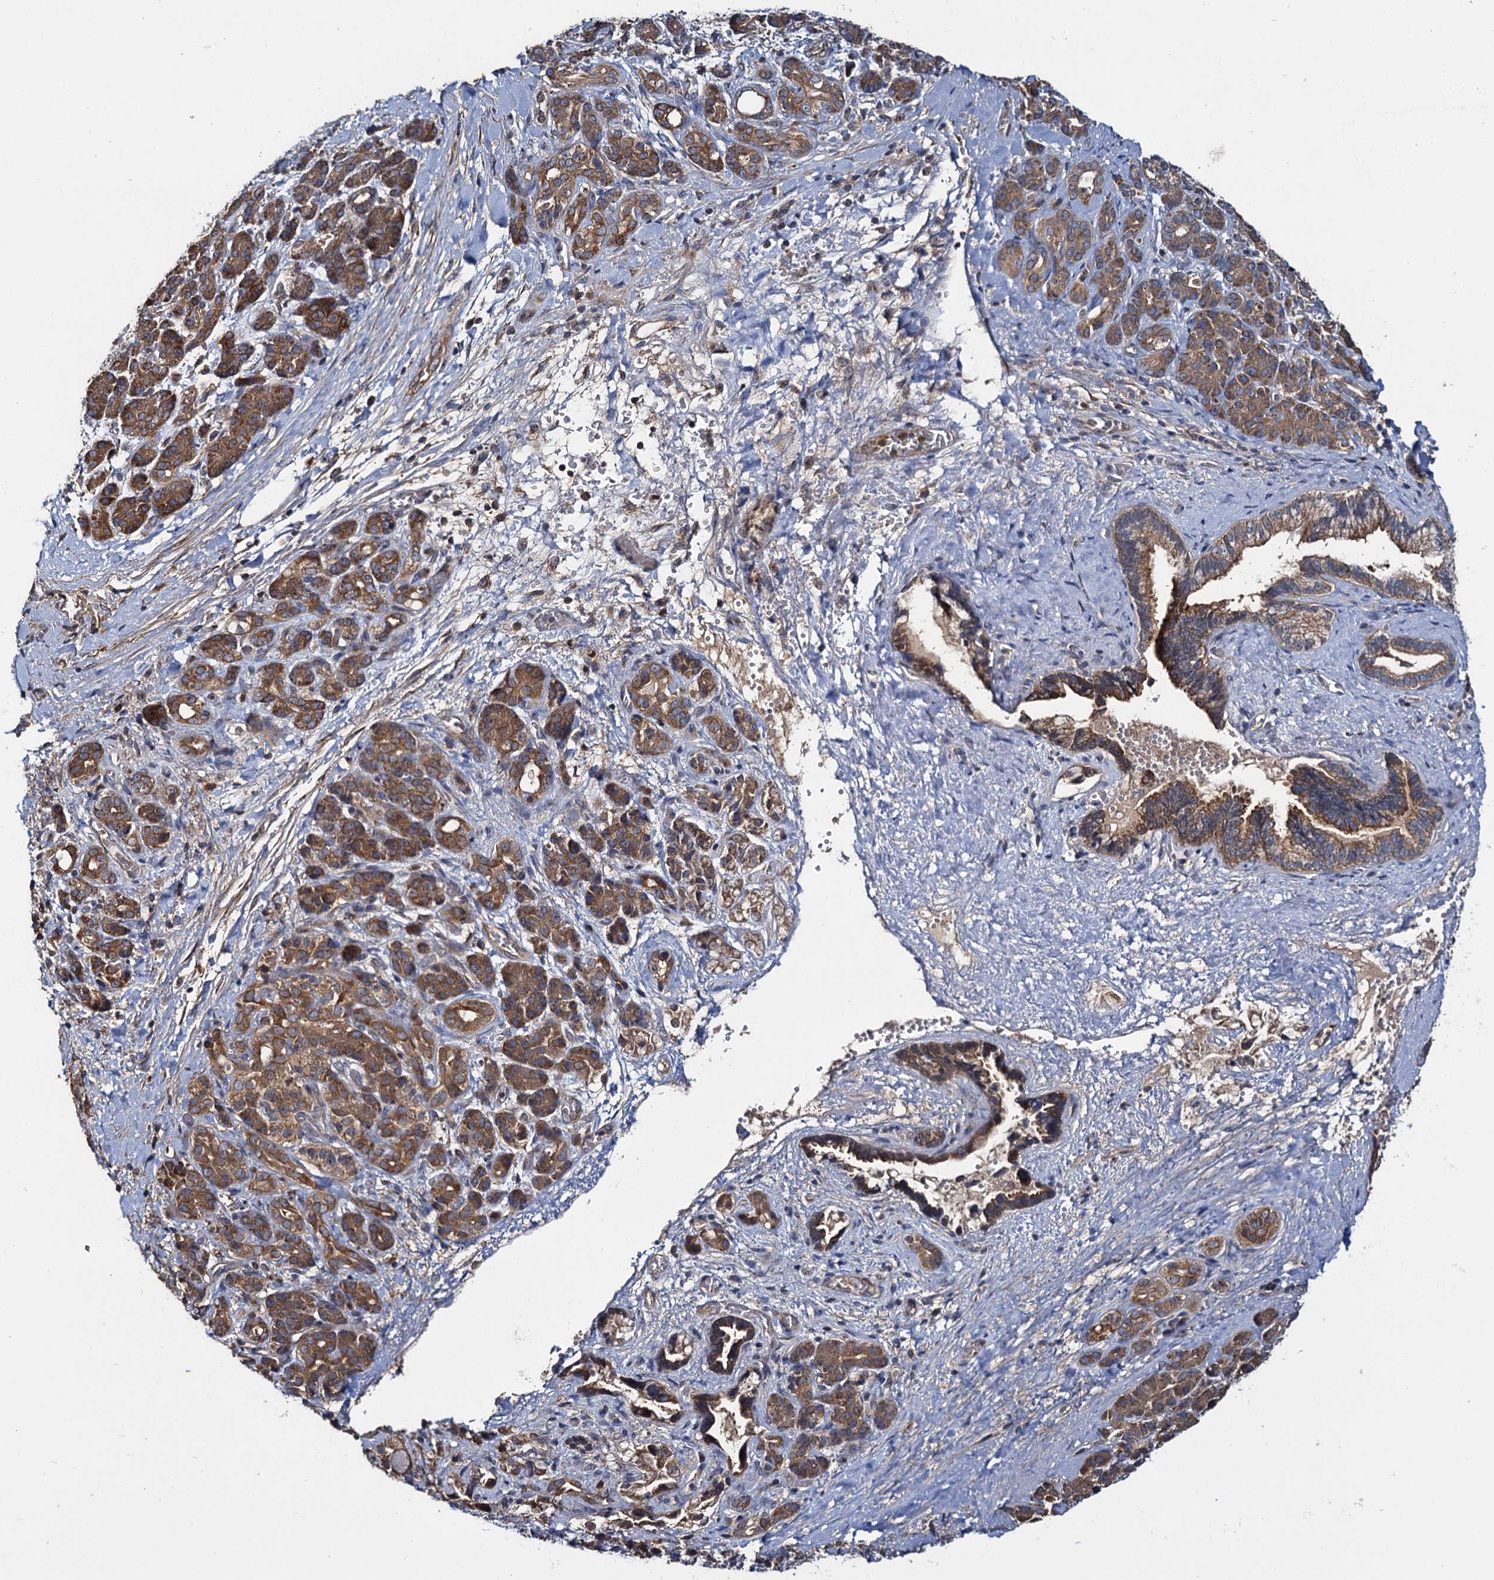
{"staining": {"intensity": "moderate", "quantity": ">75%", "location": "cytoplasmic/membranous"}, "tissue": "pancreatic cancer", "cell_type": "Tumor cells", "image_type": "cancer", "snomed": [{"axis": "morphology", "description": "Adenocarcinoma, NOS"}, {"axis": "topography", "description": "Pancreas"}], "caption": "Immunohistochemical staining of human pancreatic cancer shows medium levels of moderate cytoplasmic/membranous protein expression in about >75% of tumor cells.", "gene": "CEP192", "patient": {"sex": "male", "age": 59}}